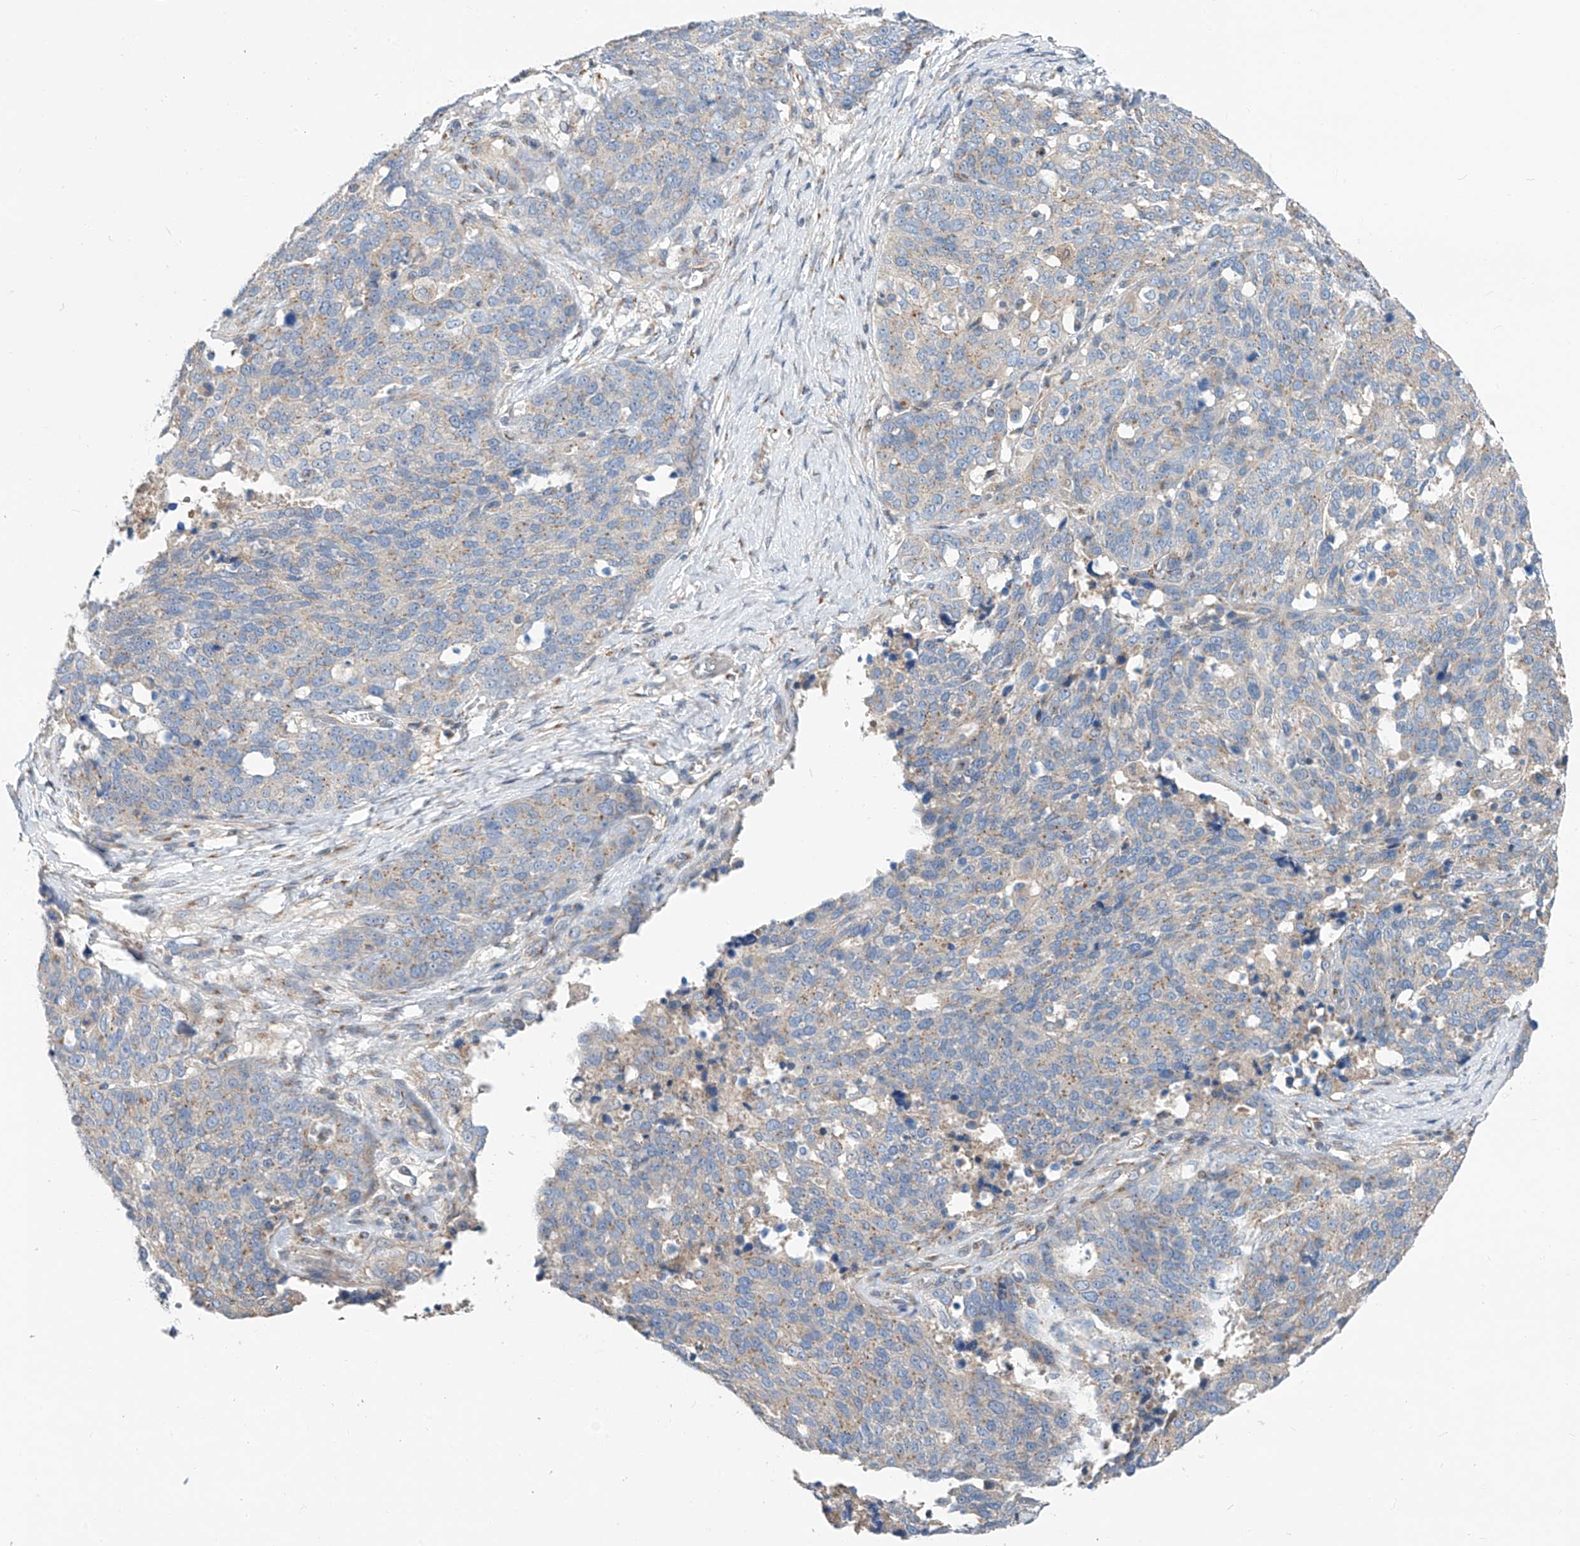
{"staining": {"intensity": "weak", "quantity": "<25%", "location": "cytoplasmic/membranous"}, "tissue": "ovarian cancer", "cell_type": "Tumor cells", "image_type": "cancer", "snomed": [{"axis": "morphology", "description": "Cystadenocarcinoma, serous, NOS"}, {"axis": "topography", "description": "Ovary"}], "caption": "Immunohistochemical staining of human ovarian cancer reveals no significant positivity in tumor cells. Nuclei are stained in blue.", "gene": "SLC22A7", "patient": {"sex": "female", "age": 44}}